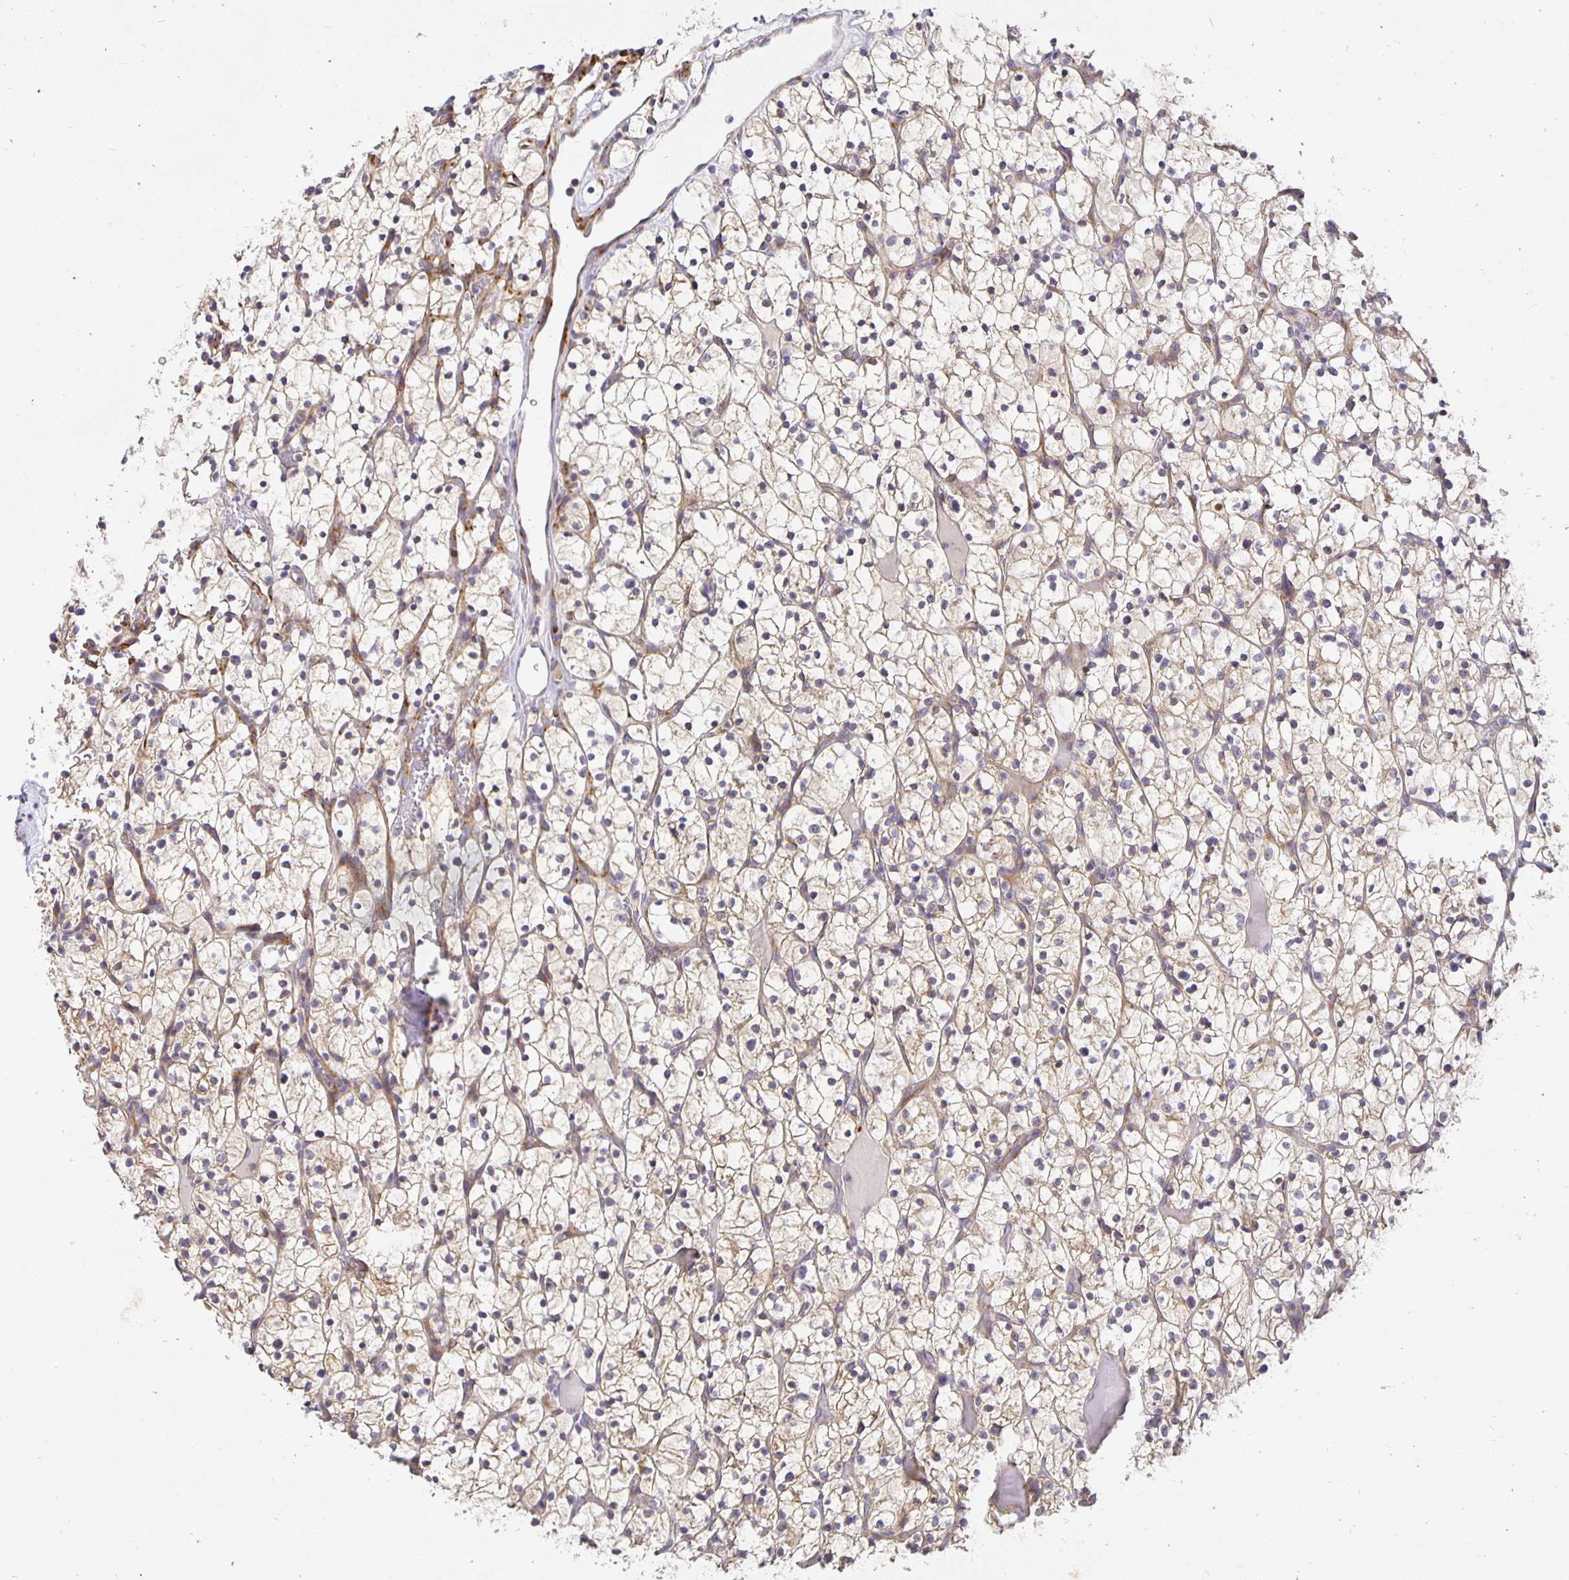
{"staining": {"intensity": "weak", "quantity": ">75%", "location": "cytoplasmic/membranous"}, "tissue": "renal cancer", "cell_type": "Tumor cells", "image_type": "cancer", "snomed": [{"axis": "morphology", "description": "Adenocarcinoma, NOS"}, {"axis": "topography", "description": "Kidney"}], "caption": "Weak cytoplasmic/membranous expression for a protein is identified in approximately >75% of tumor cells of renal adenocarcinoma using immunohistochemistry (IHC).", "gene": "PLOD1", "patient": {"sex": "female", "age": 64}}